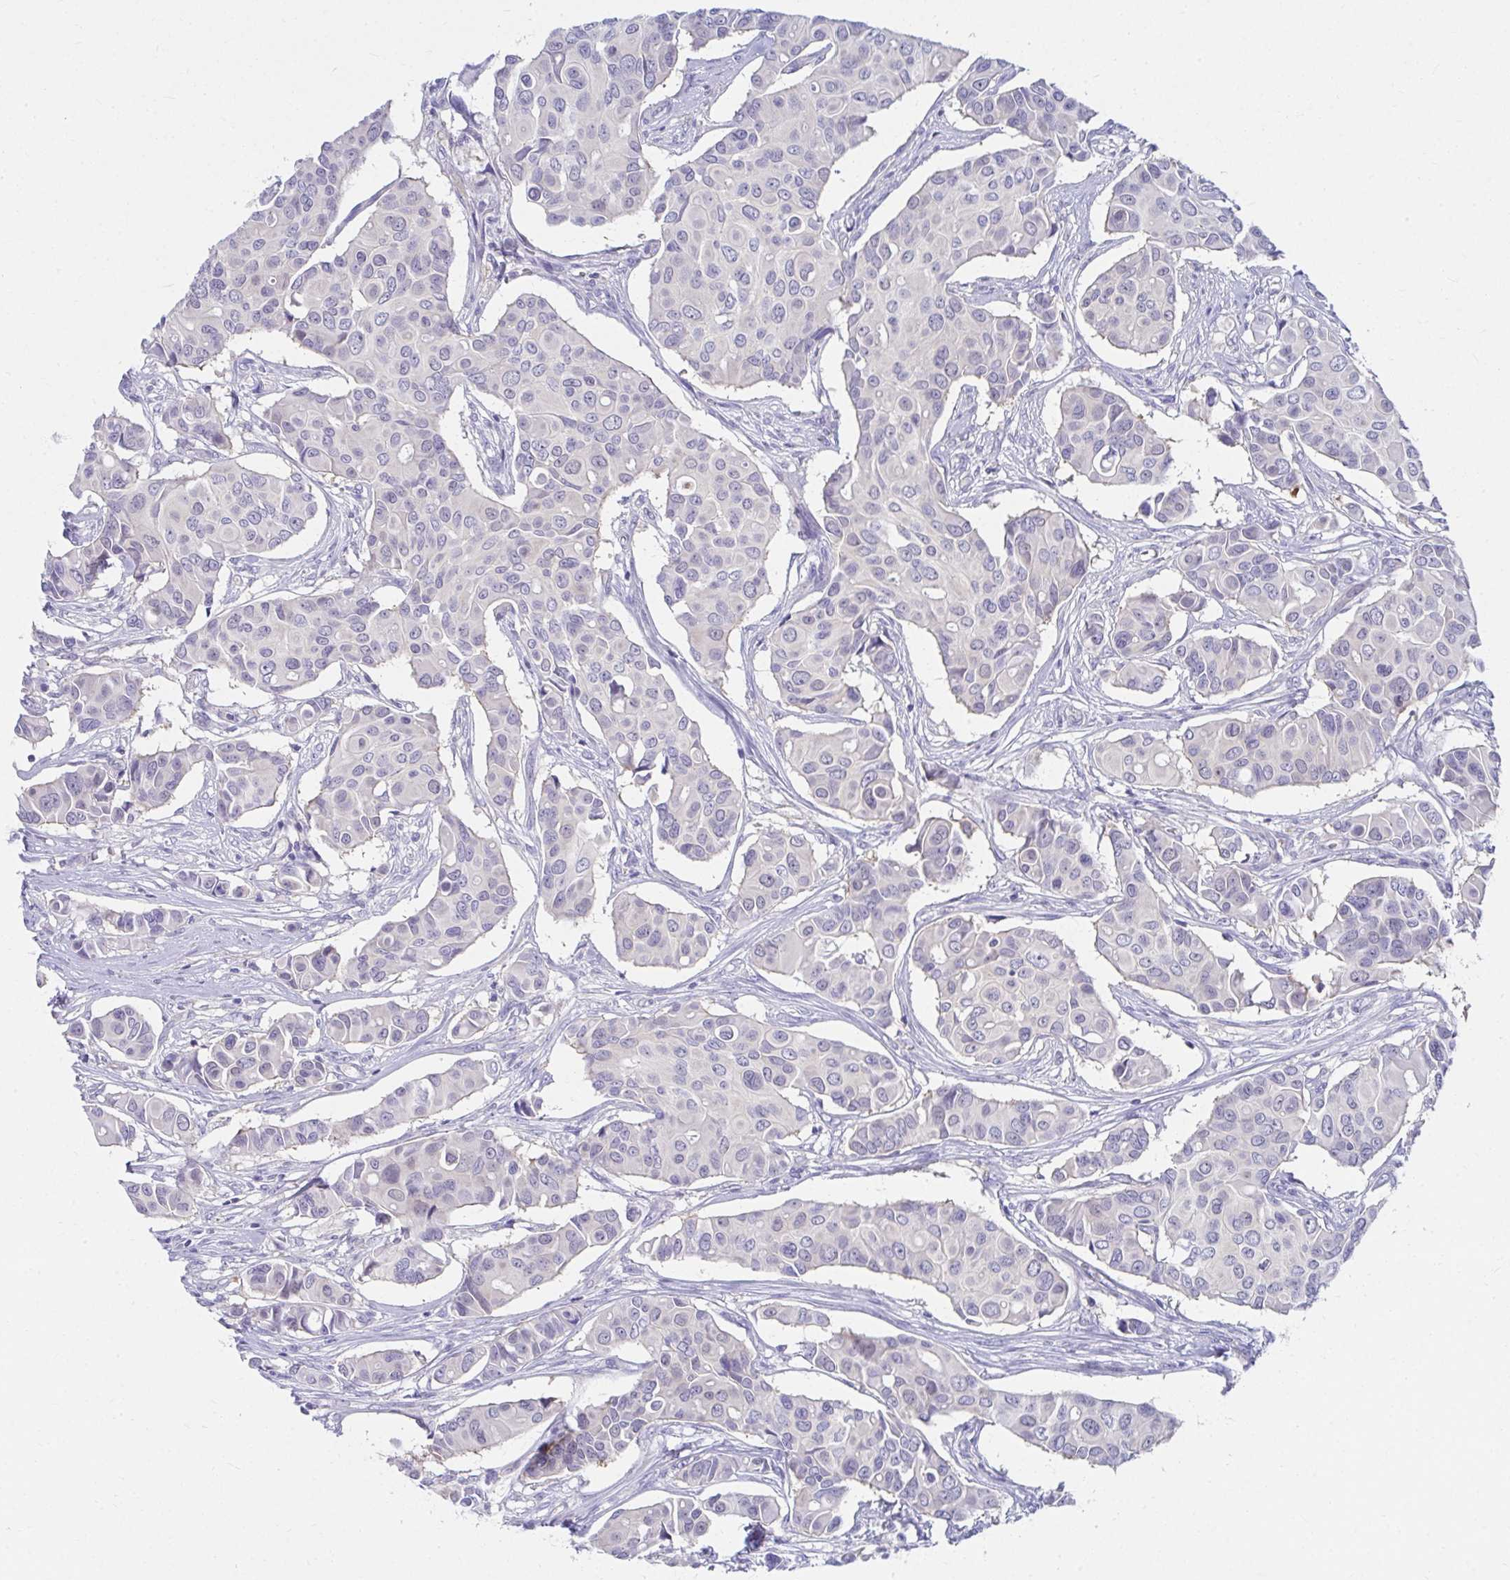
{"staining": {"intensity": "negative", "quantity": "none", "location": "none"}, "tissue": "breast cancer", "cell_type": "Tumor cells", "image_type": "cancer", "snomed": [{"axis": "morphology", "description": "Normal tissue, NOS"}, {"axis": "morphology", "description": "Duct carcinoma"}, {"axis": "topography", "description": "Skin"}, {"axis": "topography", "description": "Breast"}], "caption": "Immunohistochemistry of breast cancer (intraductal carcinoma) displays no expression in tumor cells. The staining was performed using DAB (3,3'-diaminobenzidine) to visualize the protein expression in brown, while the nuclei were stained in blue with hematoxylin (Magnification: 20x).", "gene": "C19orf81", "patient": {"sex": "female", "age": 54}}